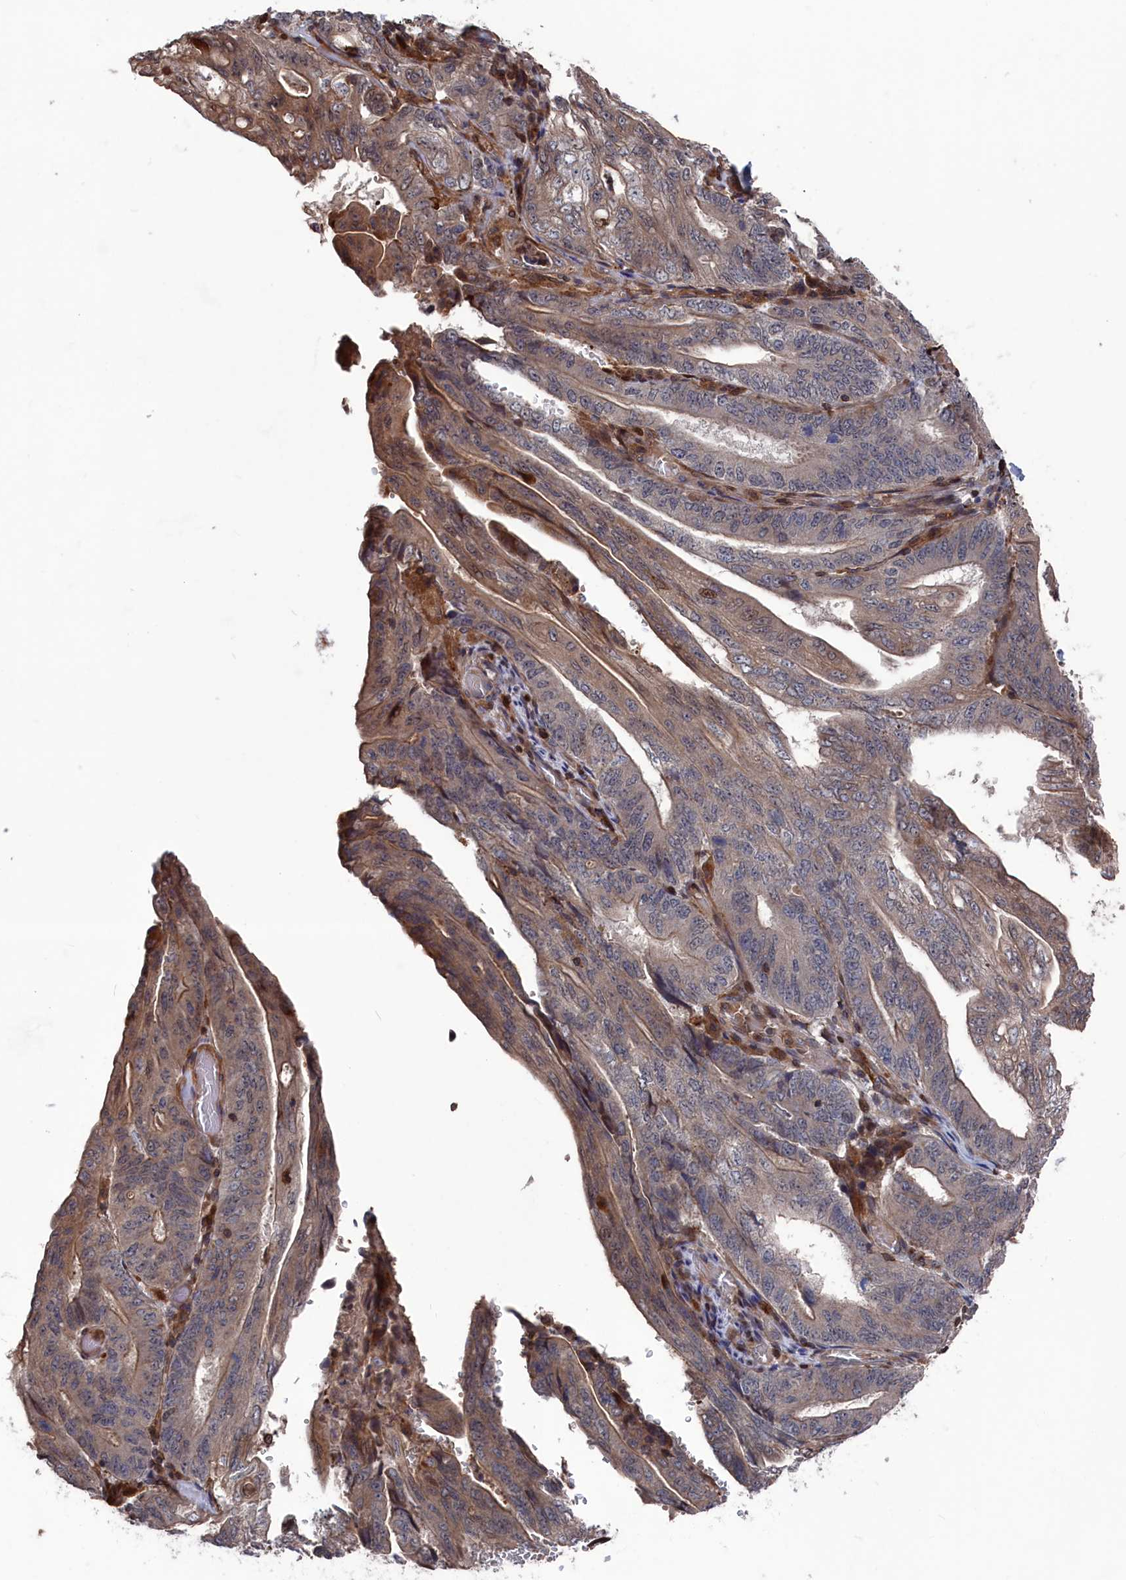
{"staining": {"intensity": "moderate", "quantity": "<25%", "location": "cytoplasmic/membranous"}, "tissue": "stomach cancer", "cell_type": "Tumor cells", "image_type": "cancer", "snomed": [{"axis": "morphology", "description": "Adenocarcinoma, NOS"}, {"axis": "topography", "description": "Stomach"}], "caption": "The histopathology image shows immunohistochemical staining of stomach adenocarcinoma. There is moderate cytoplasmic/membranous positivity is appreciated in approximately <25% of tumor cells.", "gene": "PLA2G15", "patient": {"sex": "female", "age": 73}}